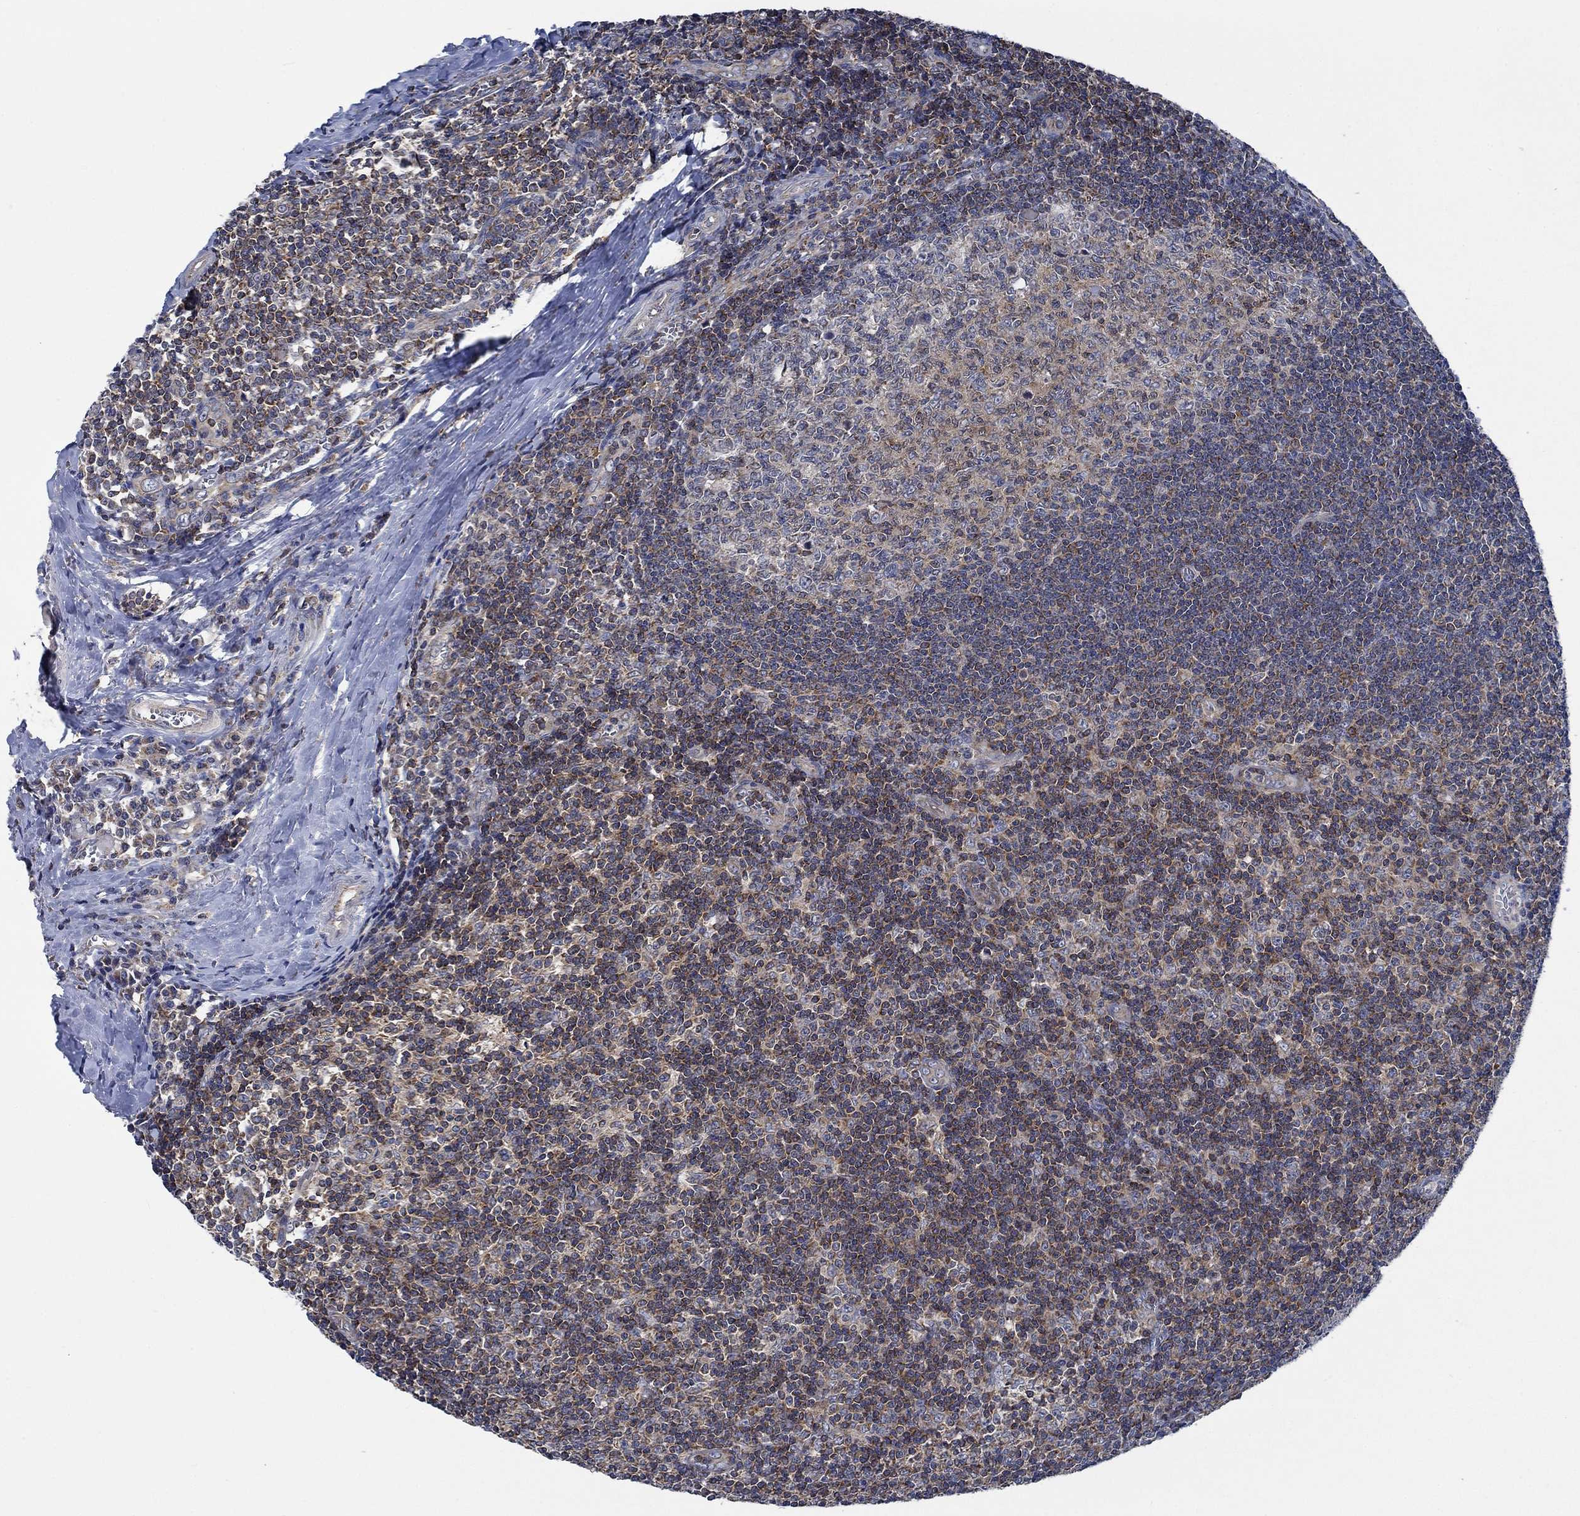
{"staining": {"intensity": "weak", "quantity": ">75%", "location": "cytoplasmic/membranous"}, "tissue": "tonsil", "cell_type": "Germinal center cells", "image_type": "normal", "snomed": [{"axis": "morphology", "description": "Normal tissue, NOS"}, {"axis": "topography", "description": "Tonsil"}], "caption": "Immunohistochemistry (IHC) staining of unremarkable tonsil, which displays low levels of weak cytoplasmic/membranous staining in approximately >75% of germinal center cells indicating weak cytoplasmic/membranous protein expression. The staining was performed using DAB (brown) for protein detection and nuclei were counterstained in hematoxylin (blue).", "gene": "STXBP6", "patient": {"sex": "male", "age": 33}}